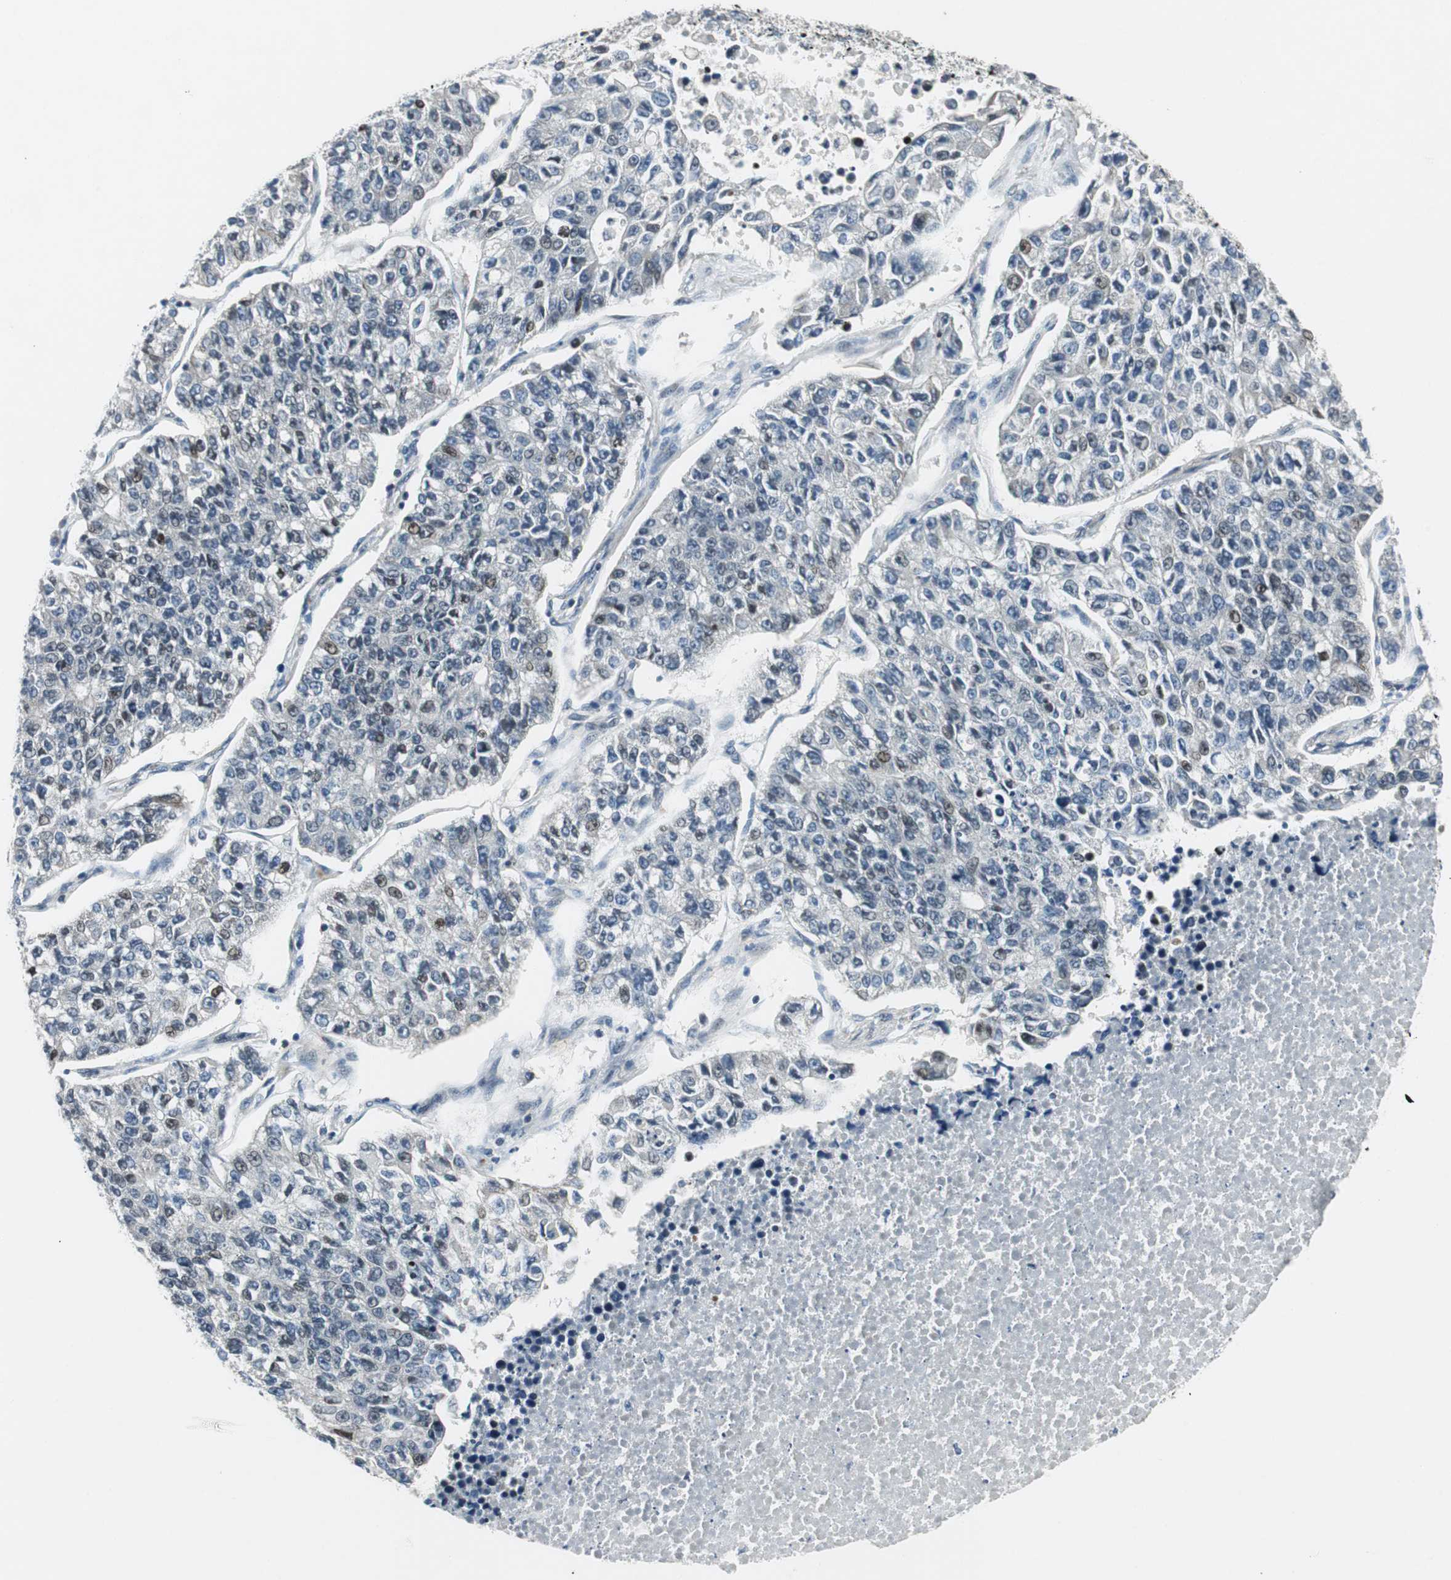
{"staining": {"intensity": "weak", "quantity": "<25%", "location": "nuclear"}, "tissue": "lung cancer", "cell_type": "Tumor cells", "image_type": "cancer", "snomed": [{"axis": "morphology", "description": "Adenocarcinoma, NOS"}, {"axis": "topography", "description": "Lung"}], "caption": "Immunohistochemical staining of lung adenocarcinoma exhibits no significant expression in tumor cells. Nuclei are stained in blue.", "gene": "AJUBA", "patient": {"sex": "male", "age": 49}}